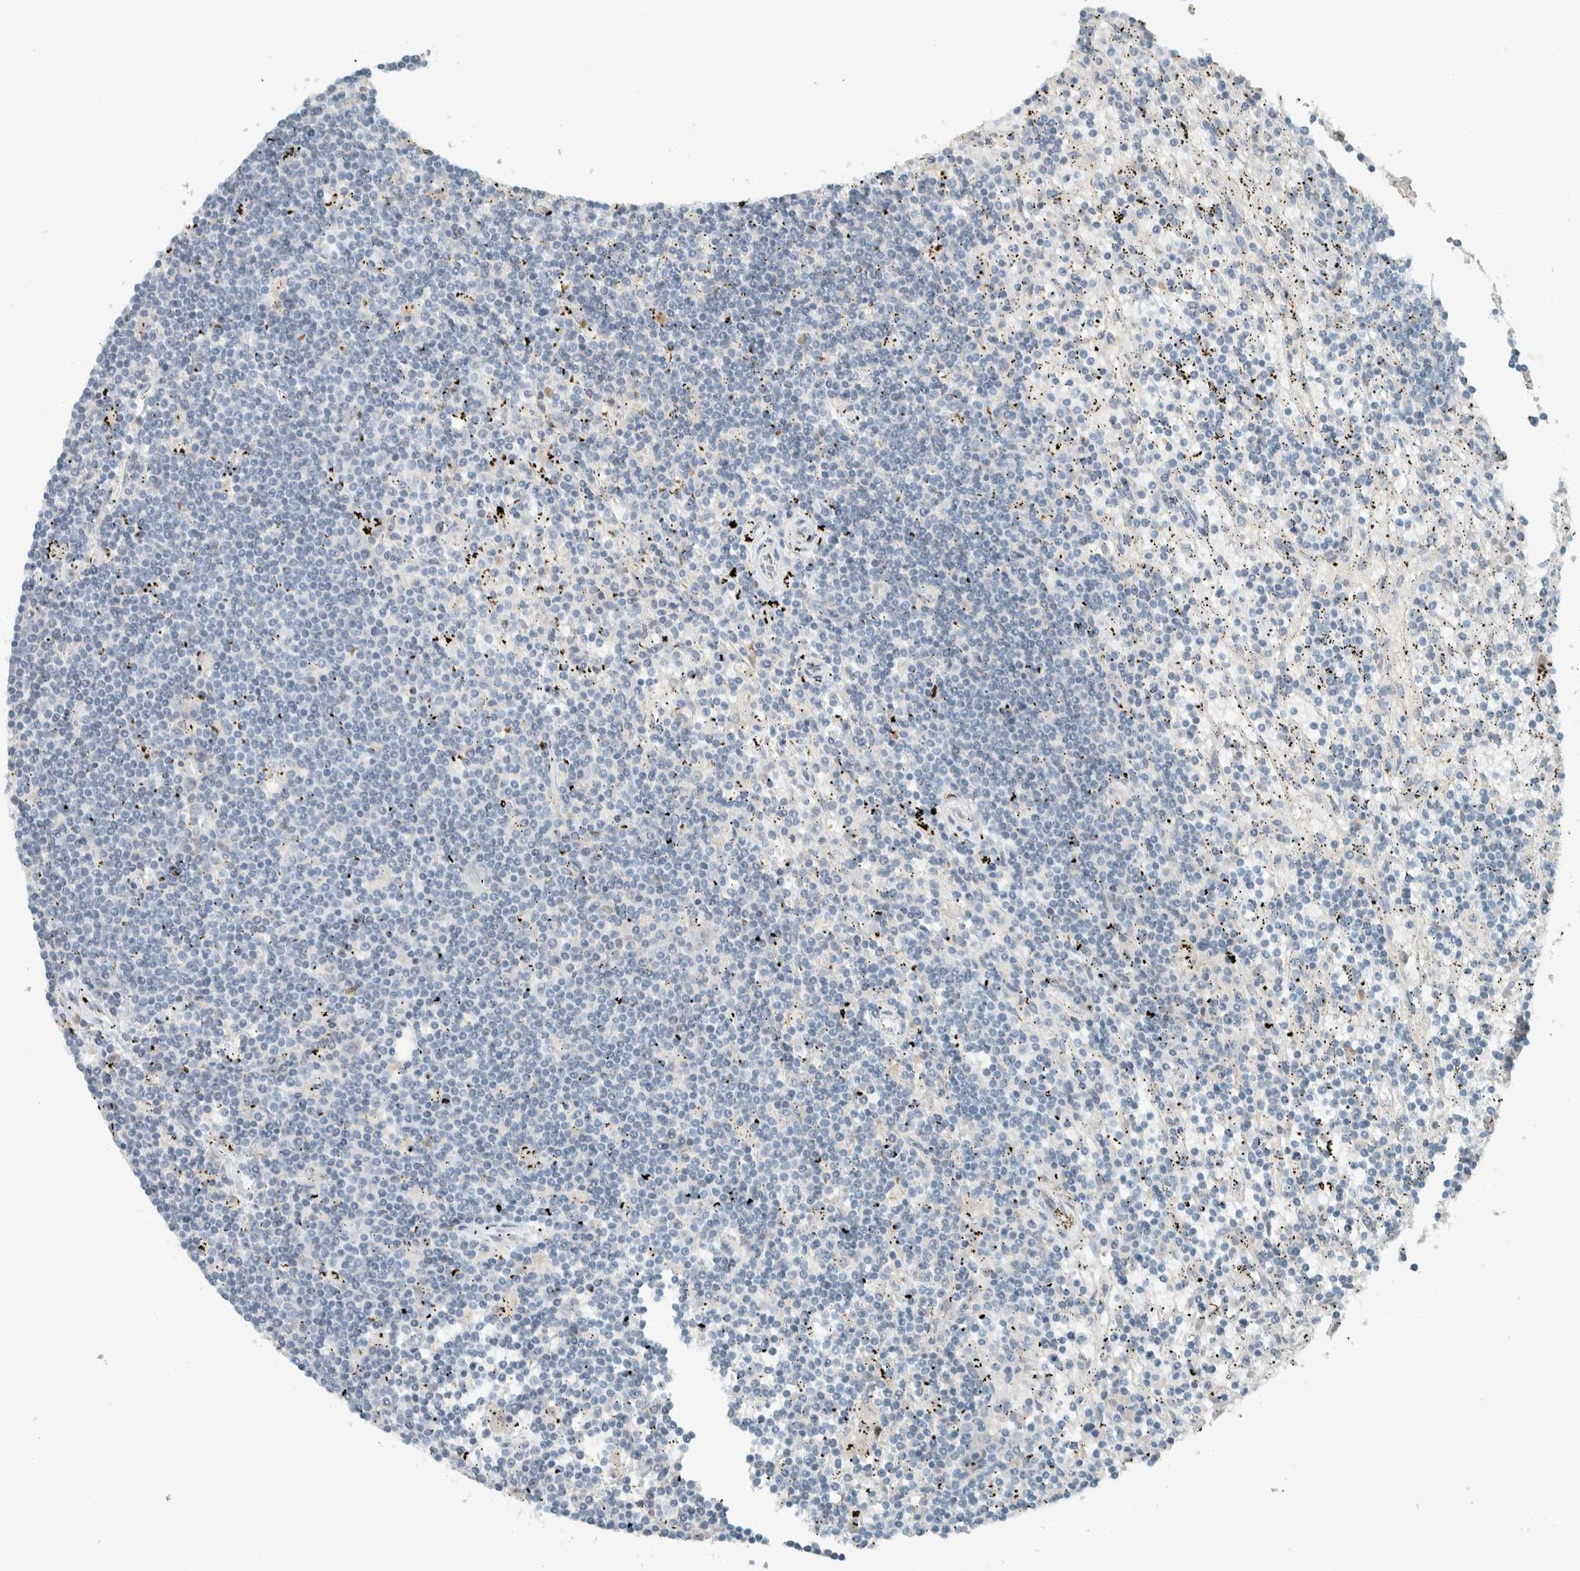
{"staining": {"intensity": "negative", "quantity": "none", "location": "none"}, "tissue": "lymphoma", "cell_type": "Tumor cells", "image_type": "cancer", "snomed": [{"axis": "morphology", "description": "Malignant lymphoma, non-Hodgkin's type, Low grade"}, {"axis": "topography", "description": "Spleen"}], "caption": "Low-grade malignant lymphoma, non-Hodgkin's type stained for a protein using immunohistochemistry (IHC) shows no staining tumor cells.", "gene": "CERCAM", "patient": {"sex": "male", "age": 76}}